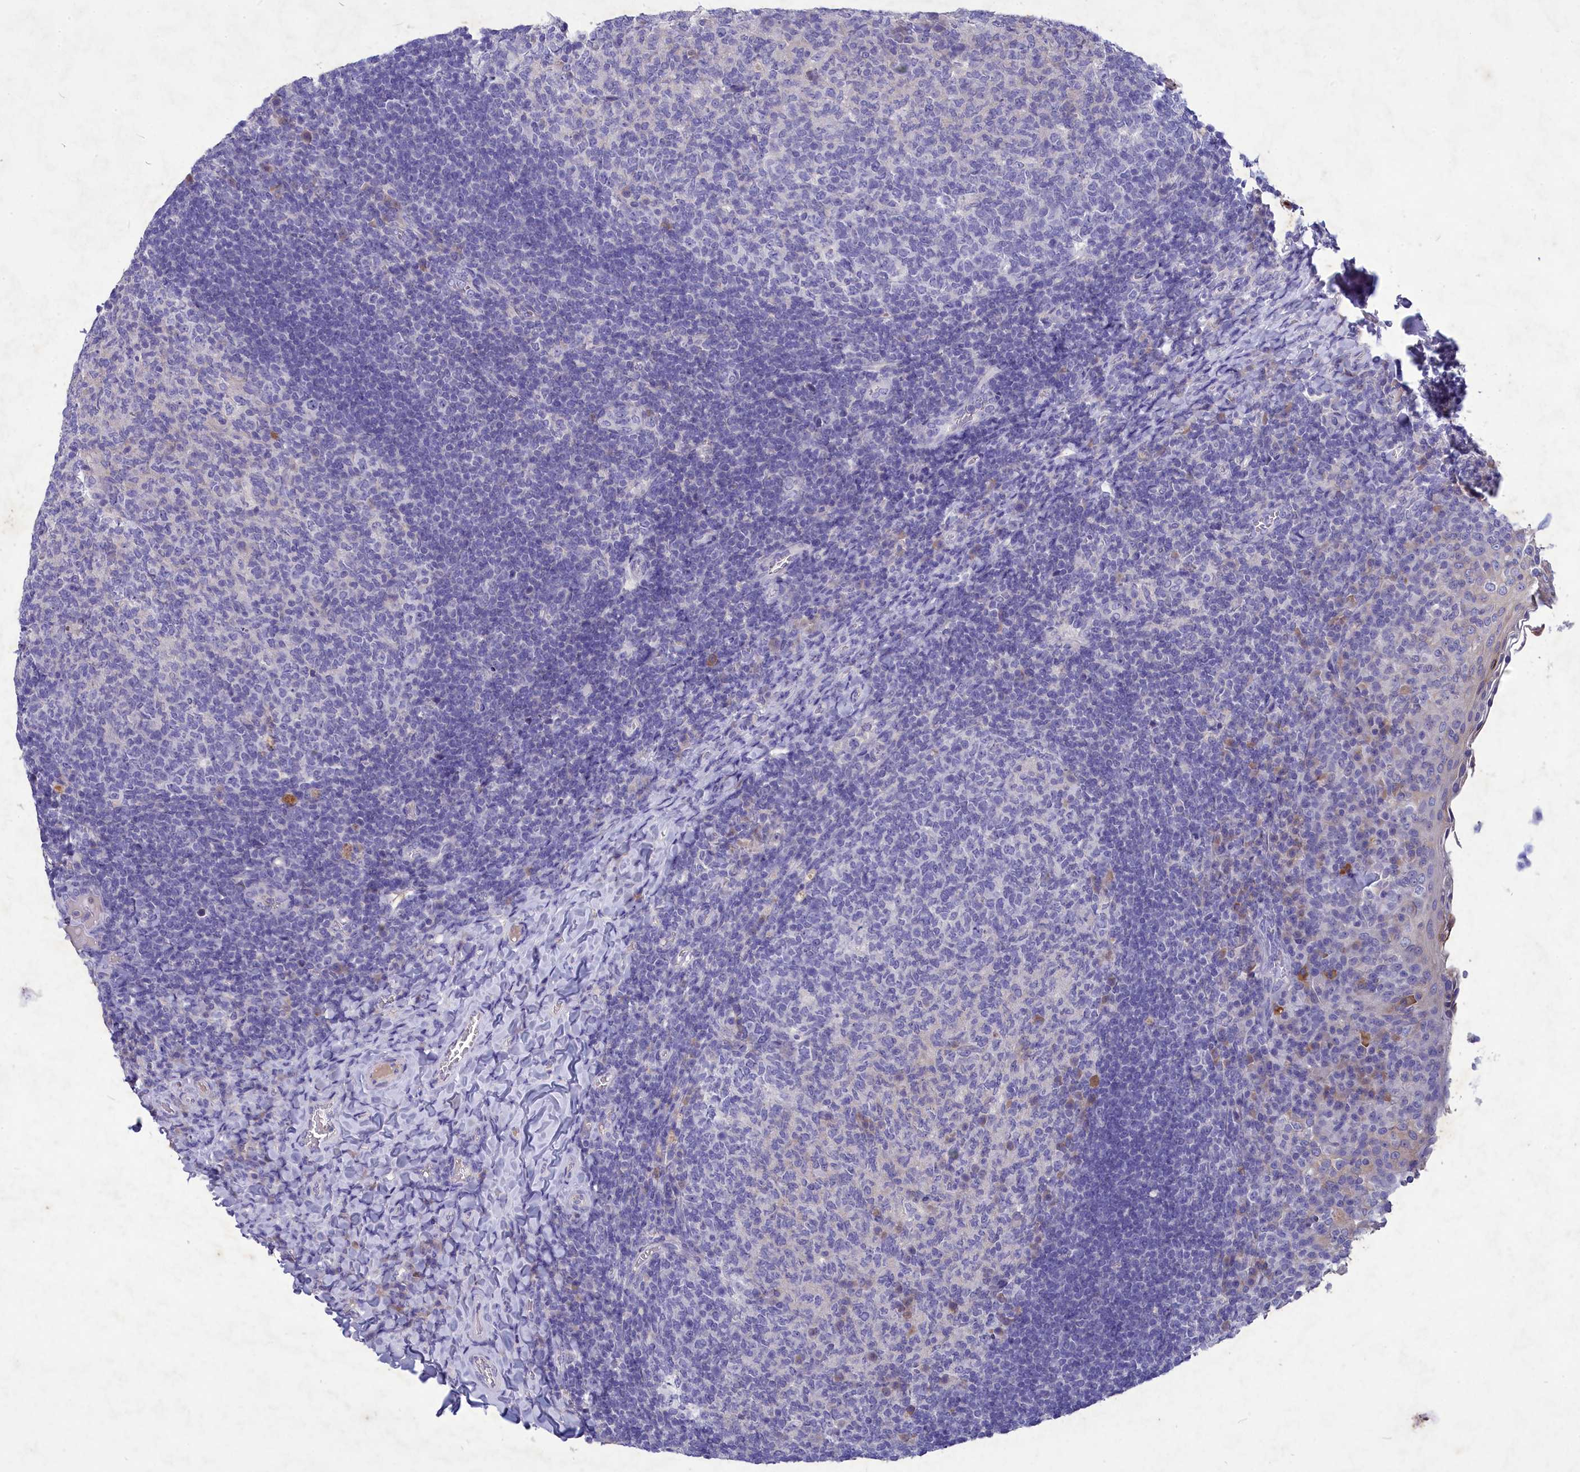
{"staining": {"intensity": "negative", "quantity": "none", "location": "none"}, "tissue": "tonsil", "cell_type": "Germinal center cells", "image_type": "normal", "snomed": [{"axis": "morphology", "description": "Normal tissue, NOS"}, {"axis": "topography", "description": "Tonsil"}], "caption": "An IHC micrograph of benign tonsil is shown. There is no staining in germinal center cells of tonsil. (Stains: DAB immunohistochemistry (IHC) with hematoxylin counter stain, Microscopy: brightfield microscopy at high magnification).", "gene": "DEFB119", "patient": {"sex": "female", "age": 10}}